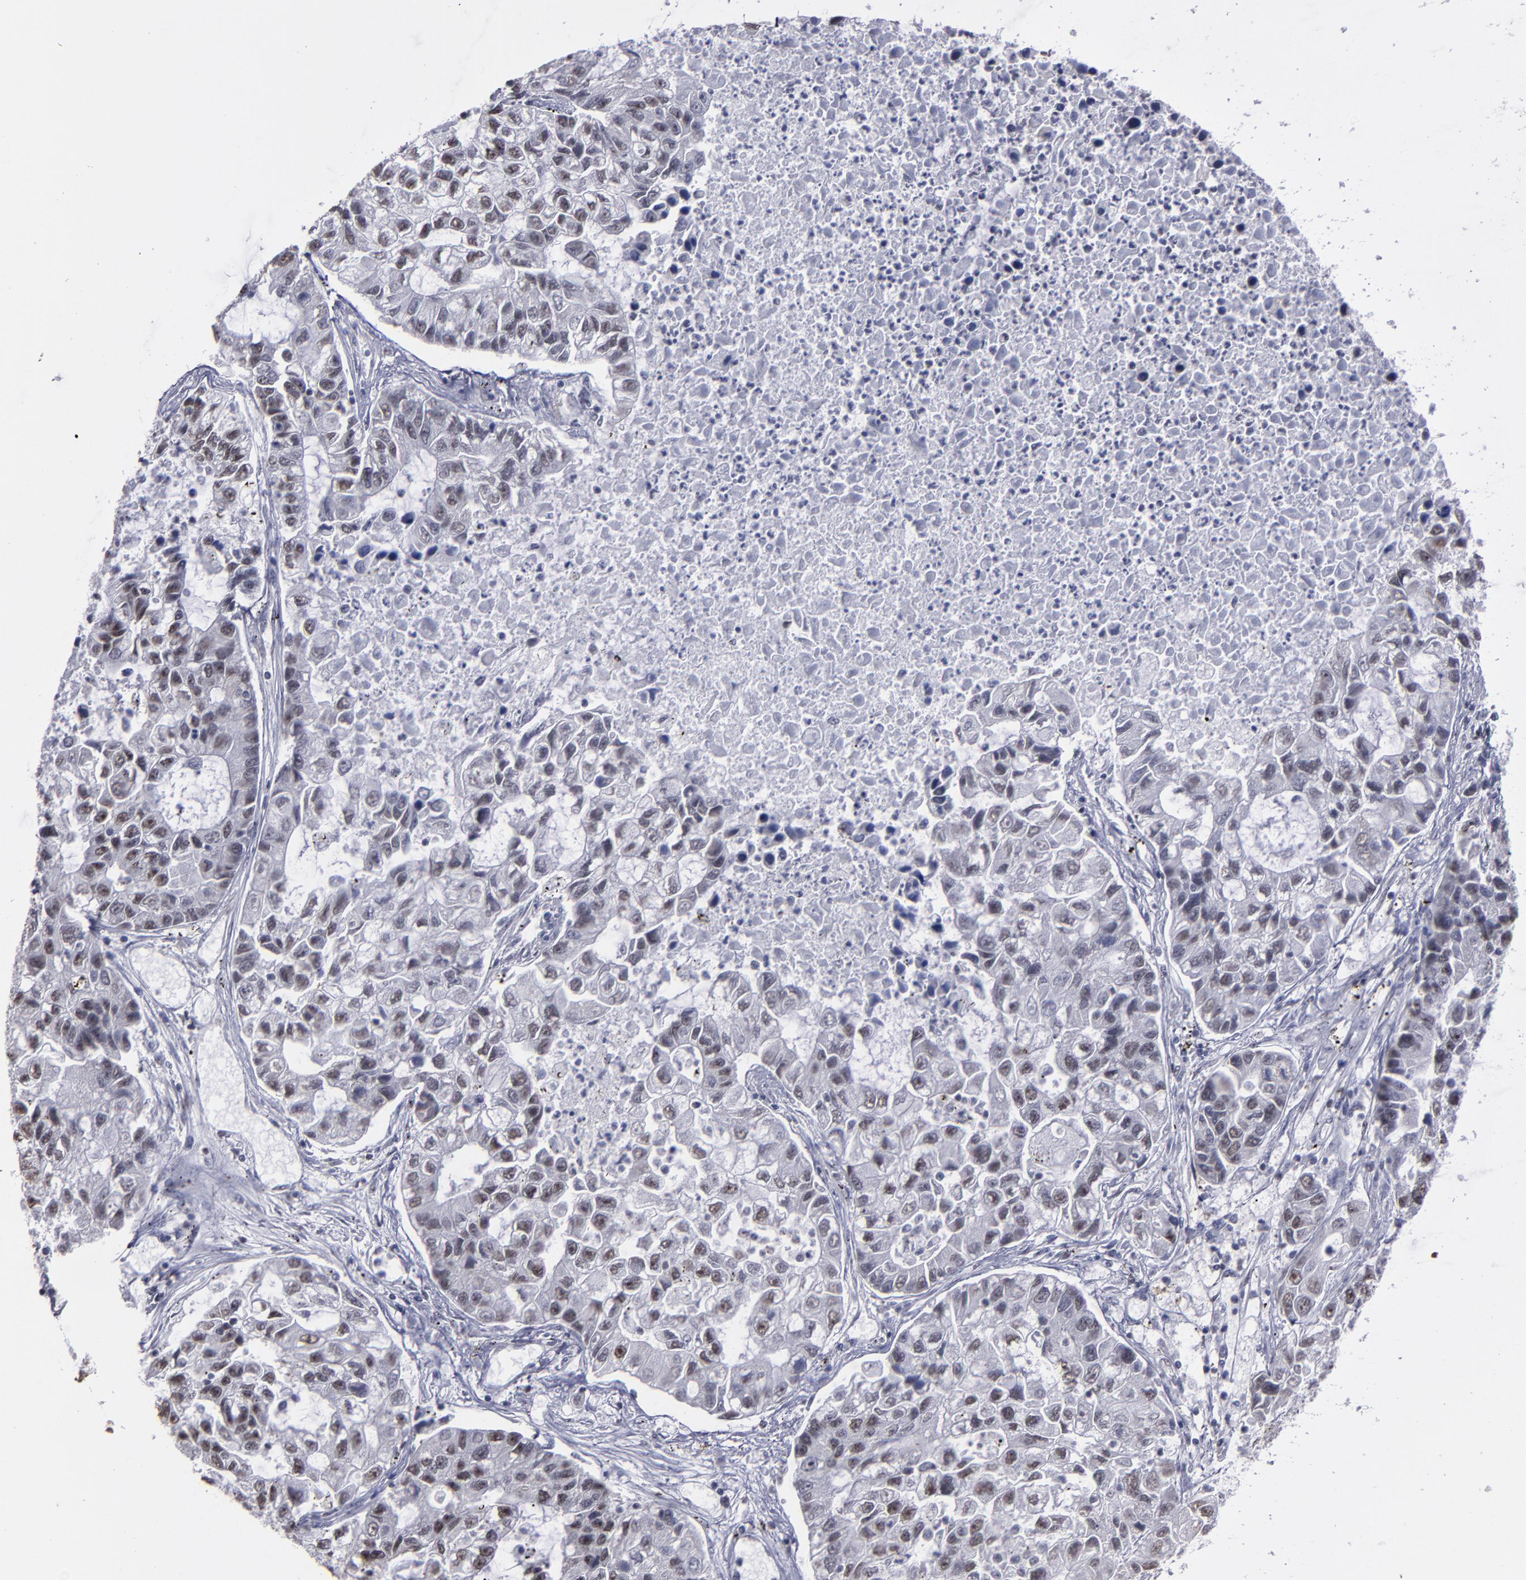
{"staining": {"intensity": "weak", "quantity": "25%-75%", "location": "nuclear"}, "tissue": "lung cancer", "cell_type": "Tumor cells", "image_type": "cancer", "snomed": [{"axis": "morphology", "description": "Adenocarcinoma, NOS"}, {"axis": "topography", "description": "Lung"}], "caption": "DAB (3,3'-diaminobenzidine) immunohistochemical staining of lung cancer exhibits weak nuclear protein expression in approximately 25%-75% of tumor cells.", "gene": "HNRNPA2B1", "patient": {"sex": "female", "age": 51}}